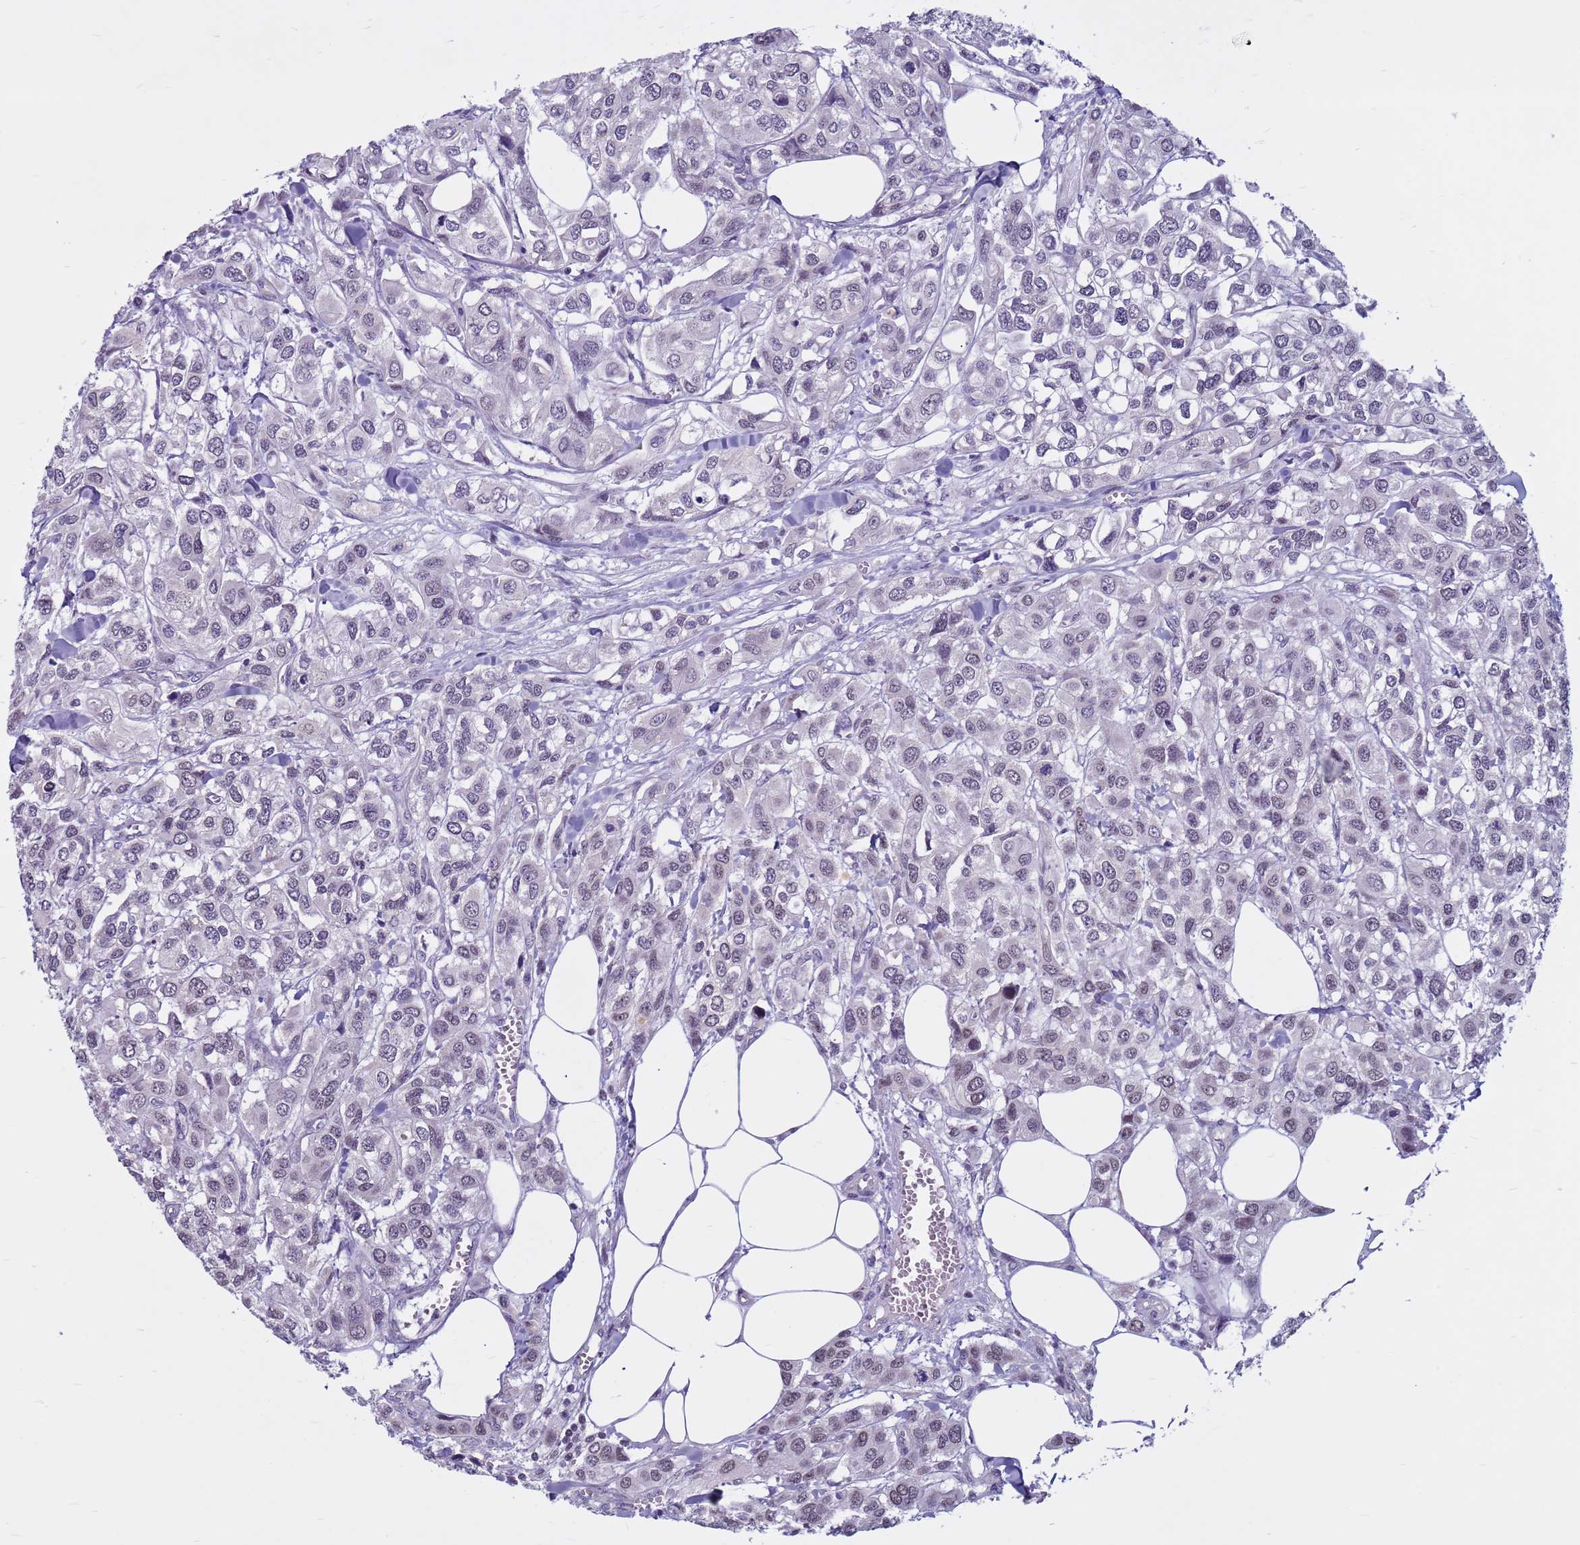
{"staining": {"intensity": "negative", "quantity": "none", "location": "none"}, "tissue": "urothelial cancer", "cell_type": "Tumor cells", "image_type": "cancer", "snomed": [{"axis": "morphology", "description": "Urothelial carcinoma, High grade"}, {"axis": "topography", "description": "Urinary bladder"}], "caption": "This photomicrograph is of urothelial carcinoma (high-grade) stained with immunohistochemistry (IHC) to label a protein in brown with the nuclei are counter-stained blue. There is no staining in tumor cells.", "gene": "CDK2AP2", "patient": {"sex": "male", "age": 67}}